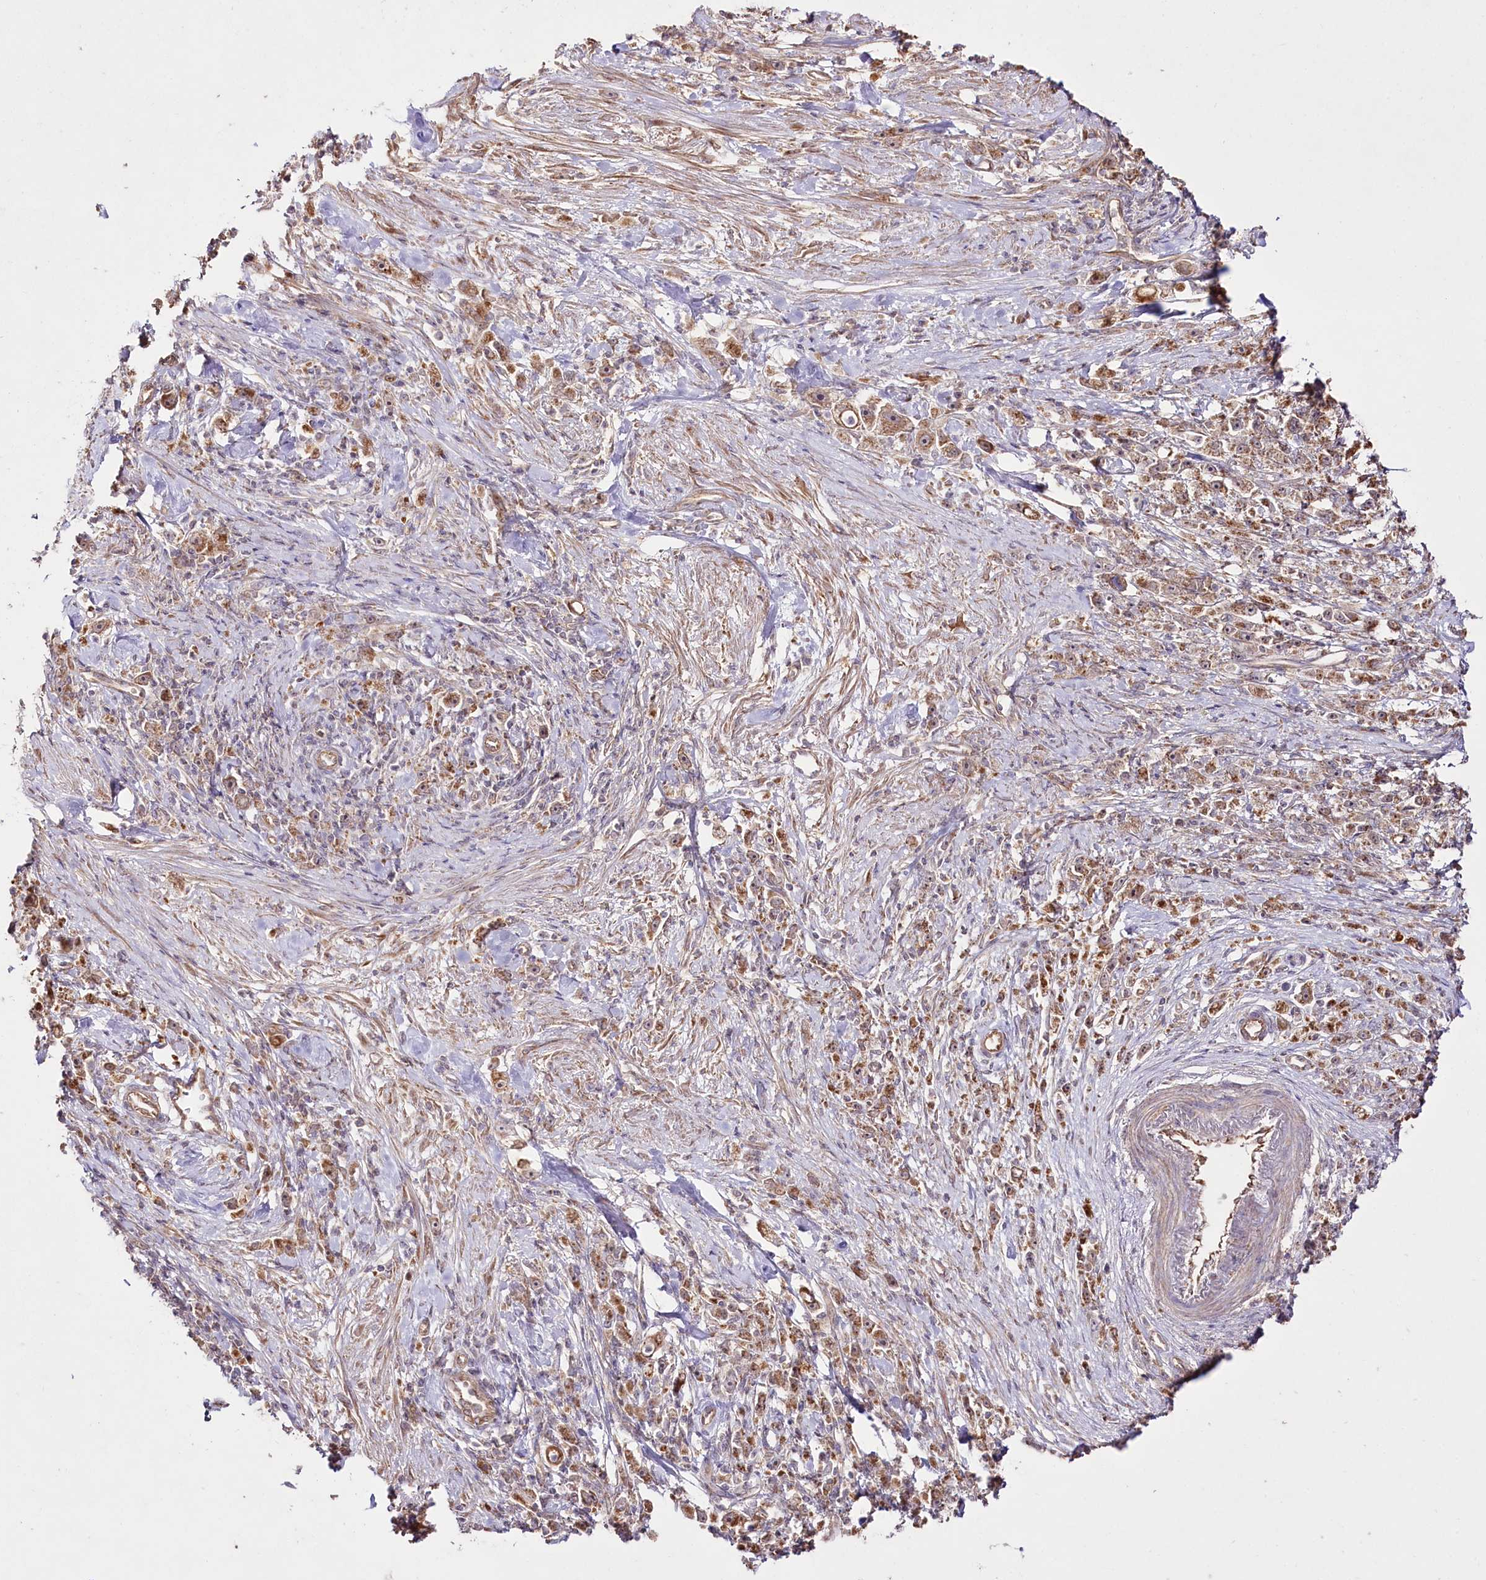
{"staining": {"intensity": "moderate", "quantity": ">75%", "location": "cytoplasmic/membranous"}, "tissue": "stomach cancer", "cell_type": "Tumor cells", "image_type": "cancer", "snomed": [{"axis": "morphology", "description": "Adenocarcinoma, NOS"}, {"axis": "topography", "description": "Stomach"}], "caption": "IHC of human stomach cancer (adenocarcinoma) reveals medium levels of moderate cytoplasmic/membranous positivity in approximately >75% of tumor cells.", "gene": "REXO2", "patient": {"sex": "female", "age": 59}}